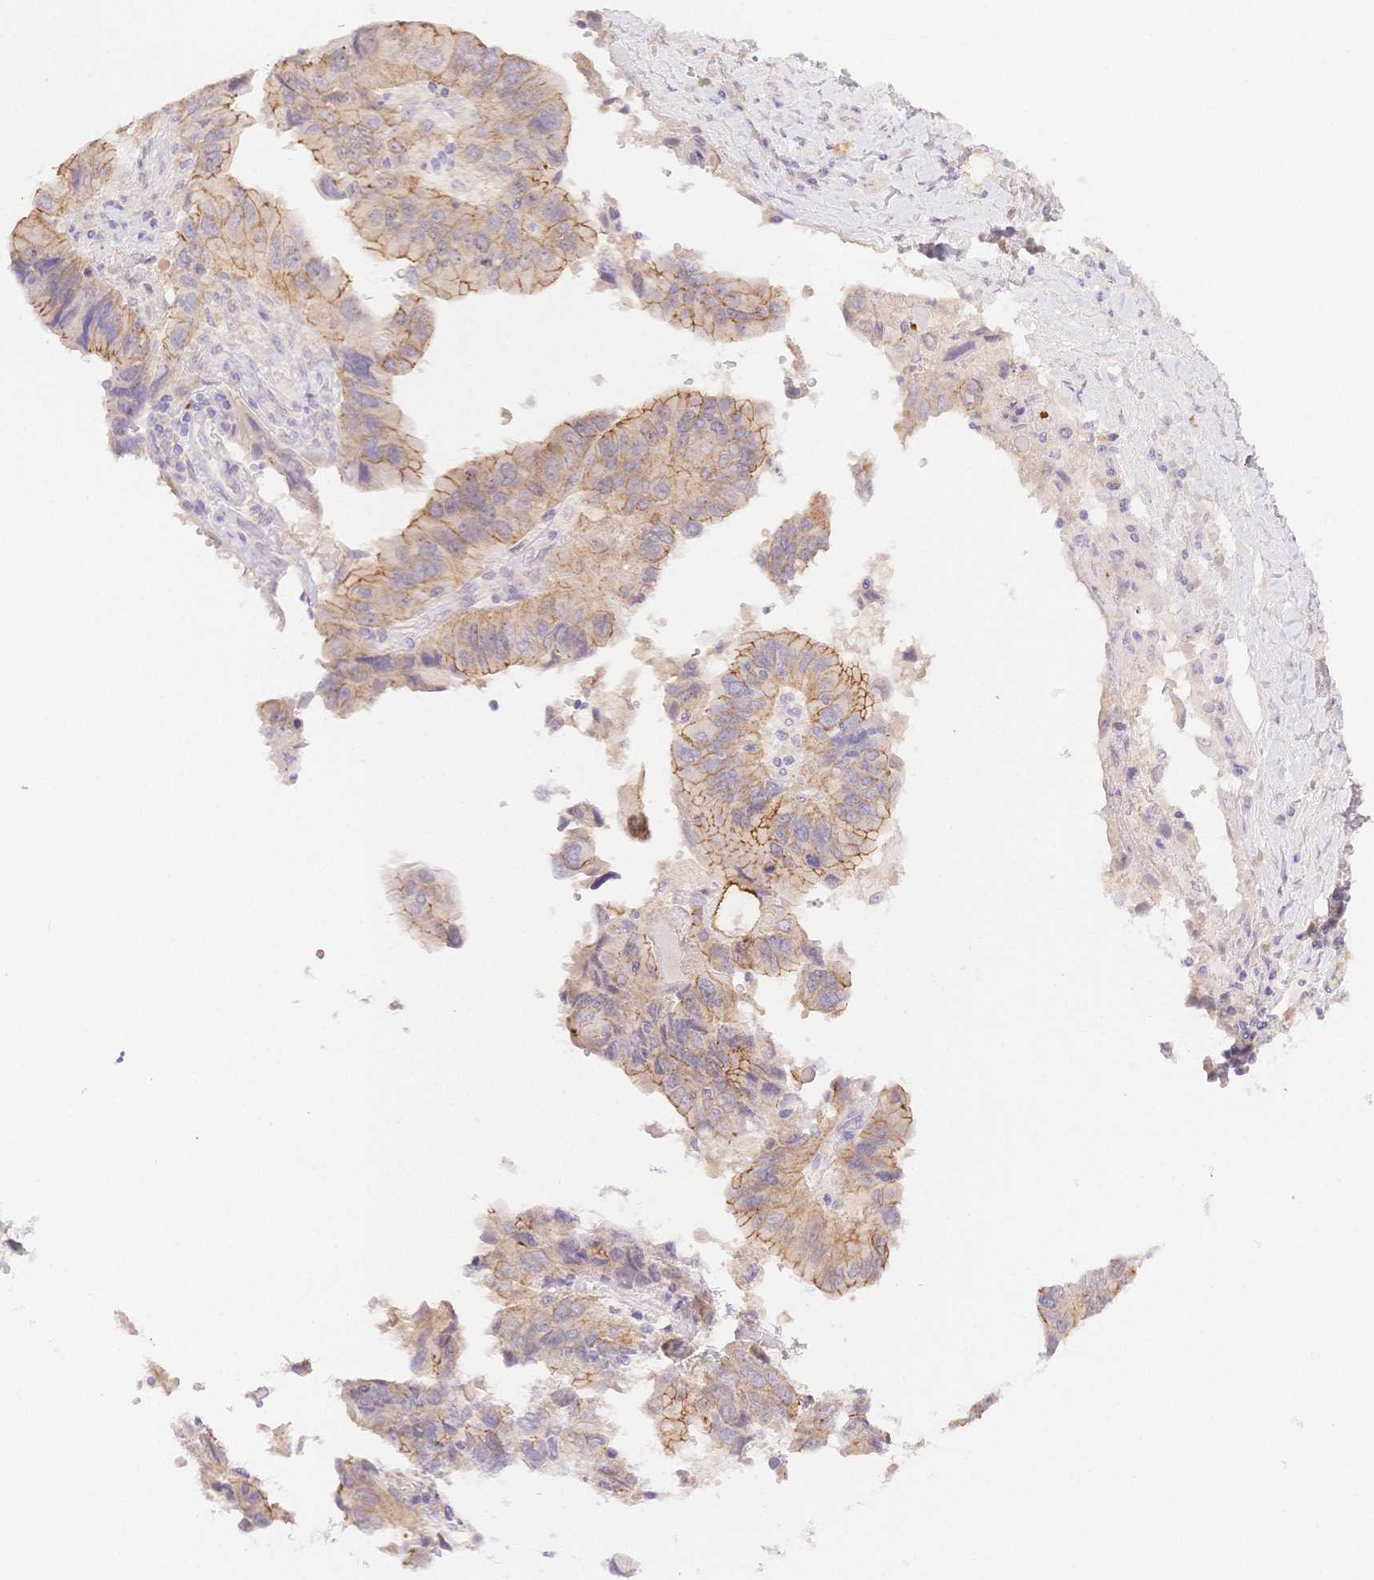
{"staining": {"intensity": "moderate", "quantity": "<25%", "location": "cytoplasmic/membranous"}, "tissue": "ovarian cancer", "cell_type": "Tumor cells", "image_type": "cancer", "snomed": [{"axis": "morphology", "description": "Cystadenocarcinoma, serous, NOS"}, {"axis": "topography", "description": "Ovary"}], "caption": "Tumor cells exhibit low levels of moderate cytoplasmic/membranous positivity in about <25% of cells in serous cystadenocarcinoma (ovarian).", "gene": "WDR54", "patient": {"sex": "female", "age": 79}}